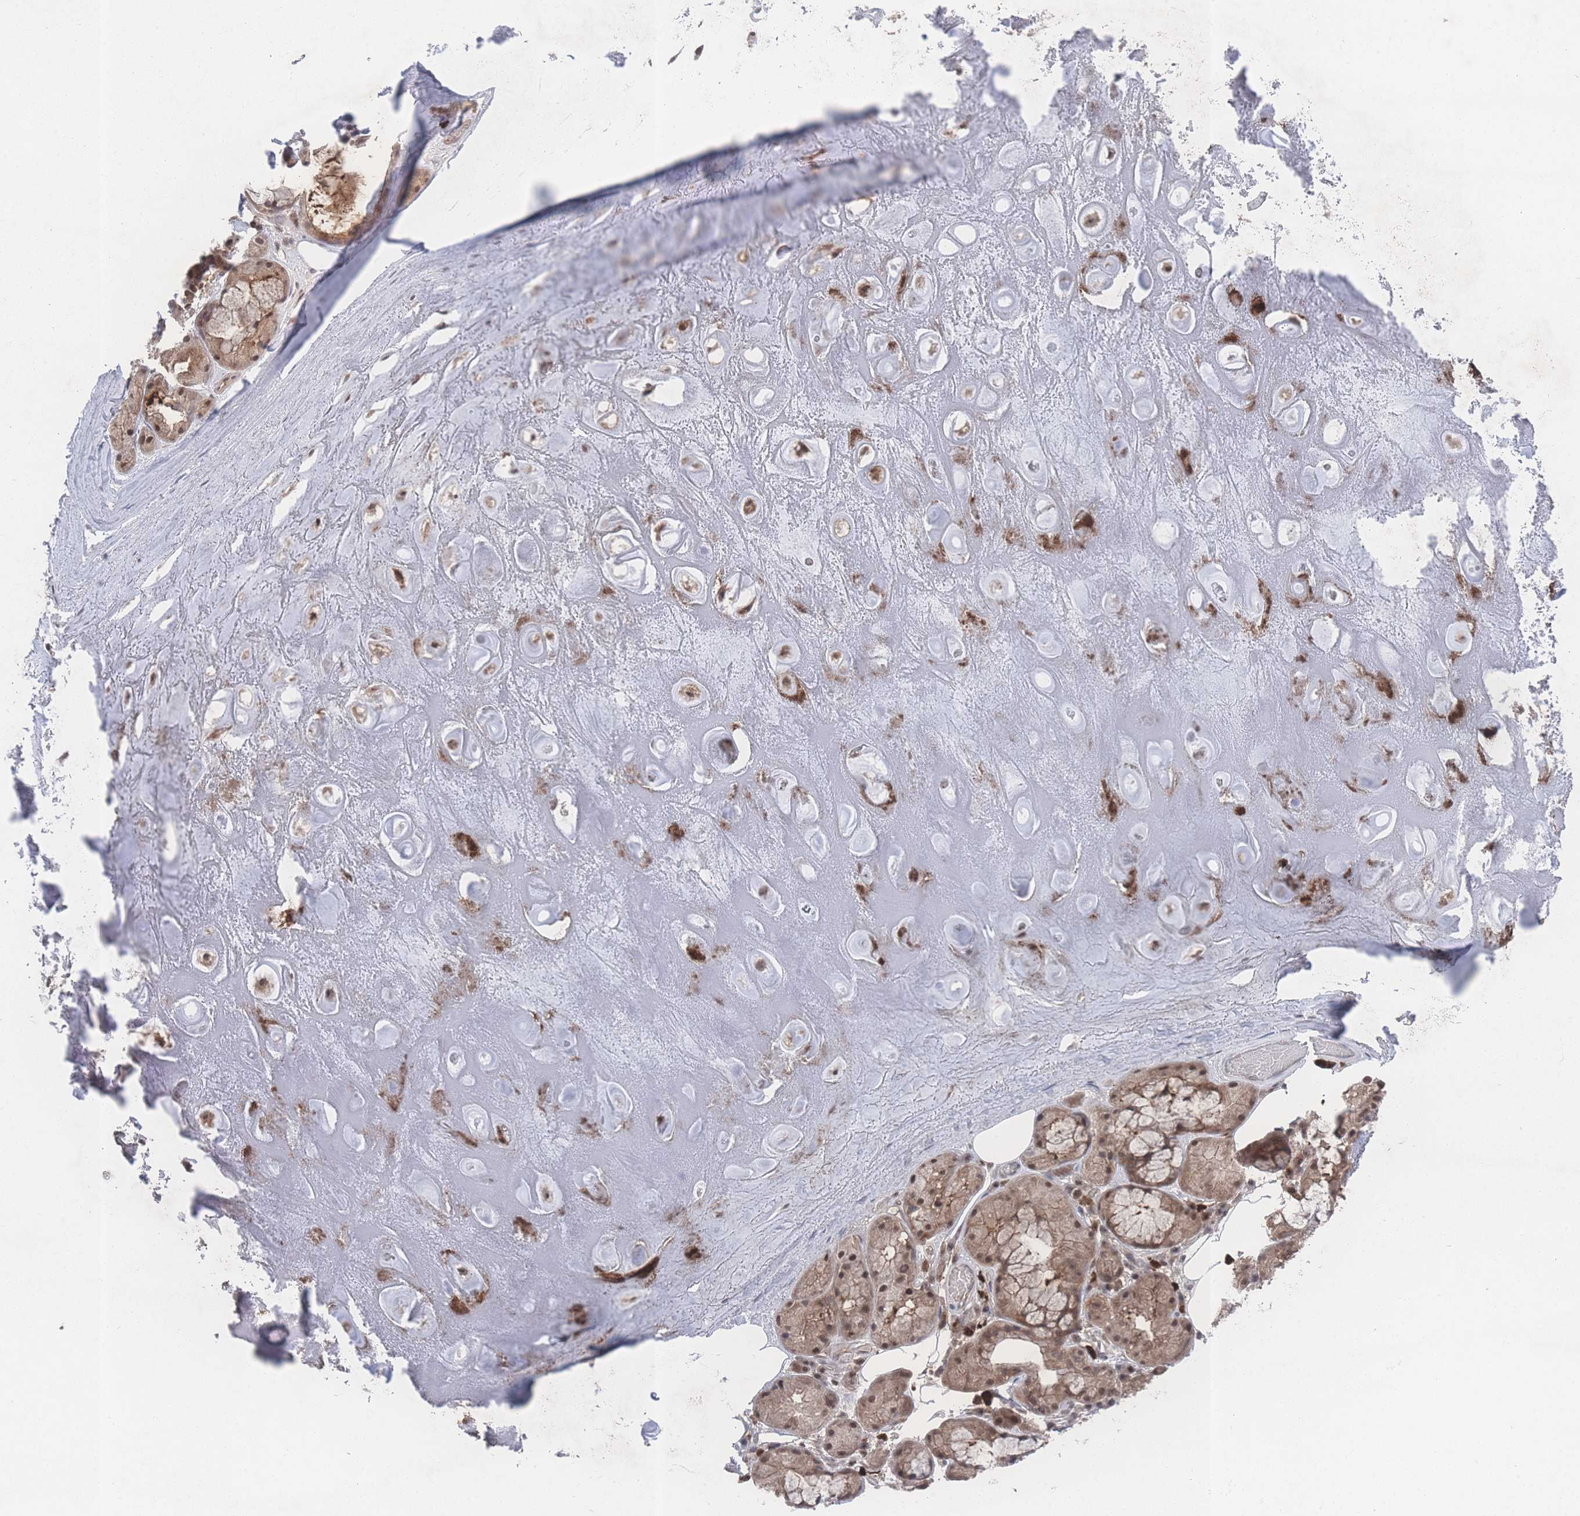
{"staining": {"intensity": "moderate", "quantity": ">75%", "location": "nuclear"}, "tissue": "soft tissue", "cell_type": "Chondrocytes", "image_type": "normal", "snomed": [{"axis": "morphology", "description": "Normal tissue, NOS"}, {"axis": "topography", "description": "Cartilage tissue"}], "caption": "Protein staining displays moderate nuclear expression in about >75% of chondrocytes in benign soft tissue. Using DAB (3,3'-diaminobenzidine) (brown) and hematoxylin (blue) stains, captured at high magnification using brightfield microscopy.", "gene": "PSMA1", "patient": {"sex": "male", "age": 81}}